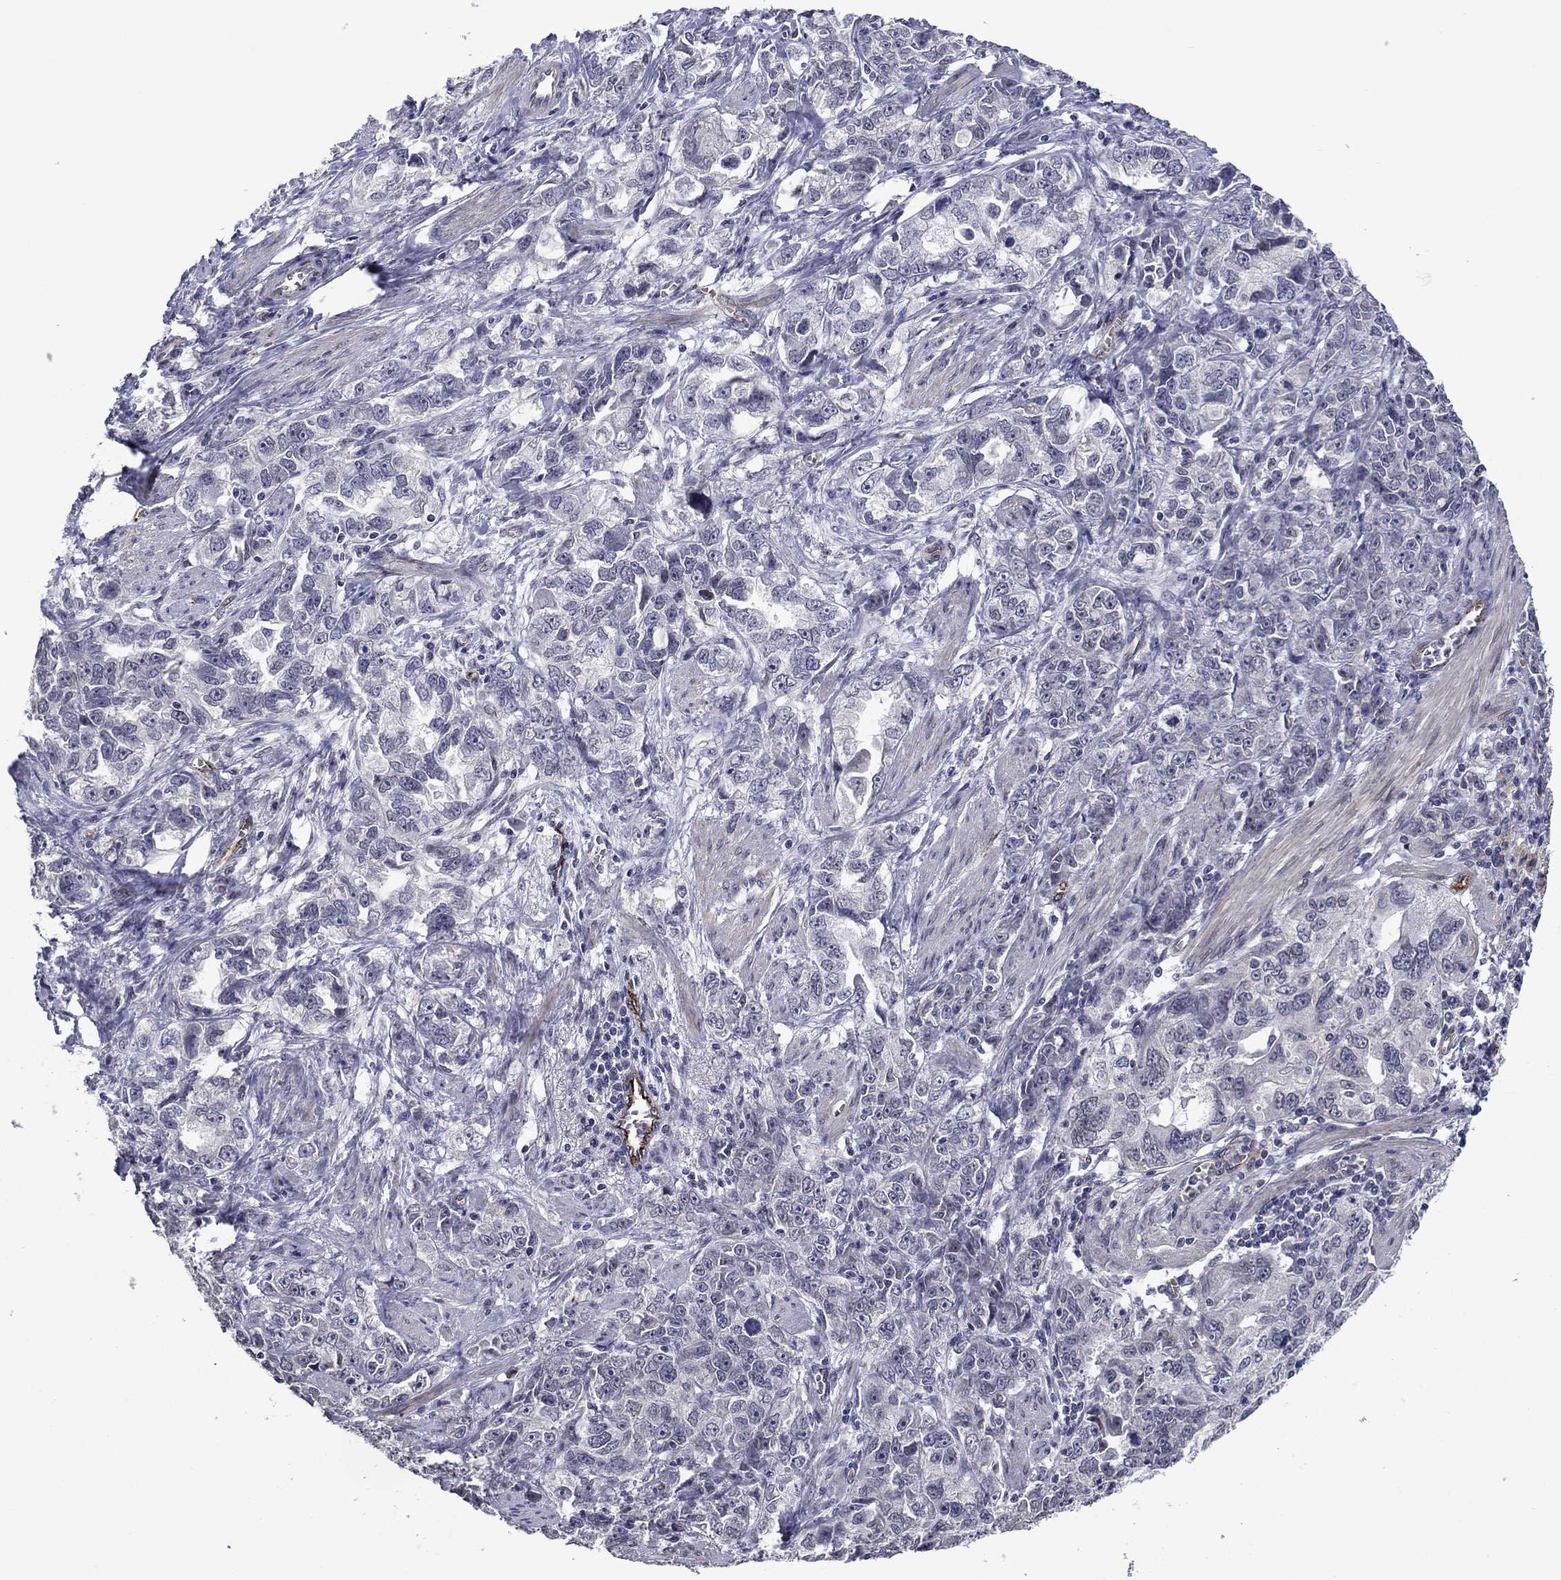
{"staining": {"intensity": "negative", "quantity": "none", "location": "none"}, "tissue": "ovarian cancer", "cell_type": "Tumor cells", "image_type": "cancer", "snomed": [{"axis": "morphology", "description": "Cystadenocarcinoma, serous, NOS"}, {"axis": "topography", "description": "Ovary"}], "caption": "DAB immunohistochemical staining of human serous cystadenocarcinoma (ovarian) shows no significant positivity in tumor cells.", "gene": "SLITRK1", "patient": {"sex": "female", "age": 51}}